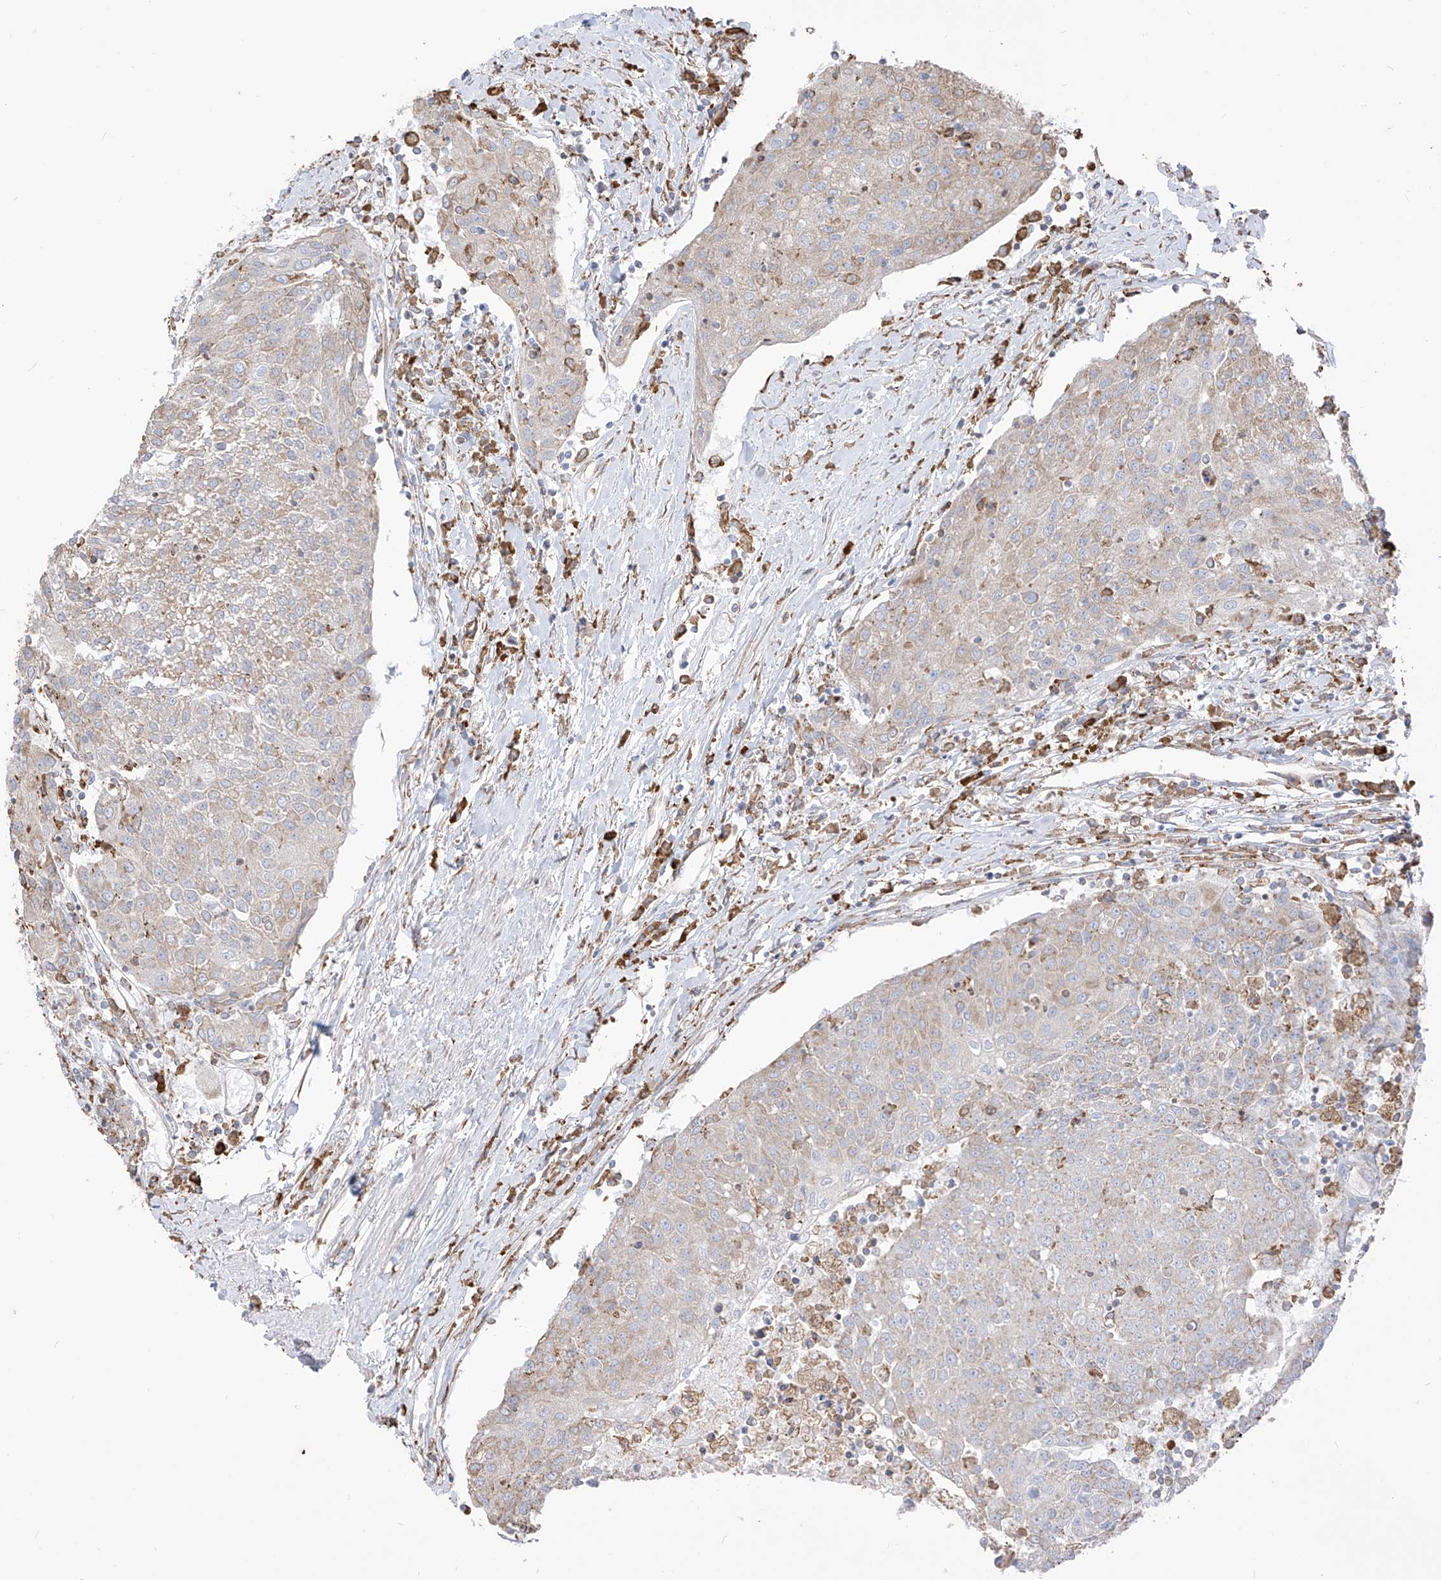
{"staining": {"intensity": "weak", "quantity": "<25%", "location": "cytoplasmic/membranous"}, "tissue": "urothelial cancer", "cell_type": "Tumor cells", "image_type": "cancer", "snomed": [{"axis": "morphology", "description": "Urothelial carcinoma, High grade"}, {"axis": "topography", "description": "Urinary bladder"}], "caption": "This photomicrograph is of high-grade urothelial carcinoma stained with IHC to label a protein in brown with the nuclei are counter-stained blue. There is no staining in tumor cells. (Stains: DAB (3,3'-diaminobenzidine) IHC with hematoxylin counter stain, Microscopy: brightfield microscopy at high magnification).", "gene": "PDIA6", "patient": {"sex": "female", "age": 85}}